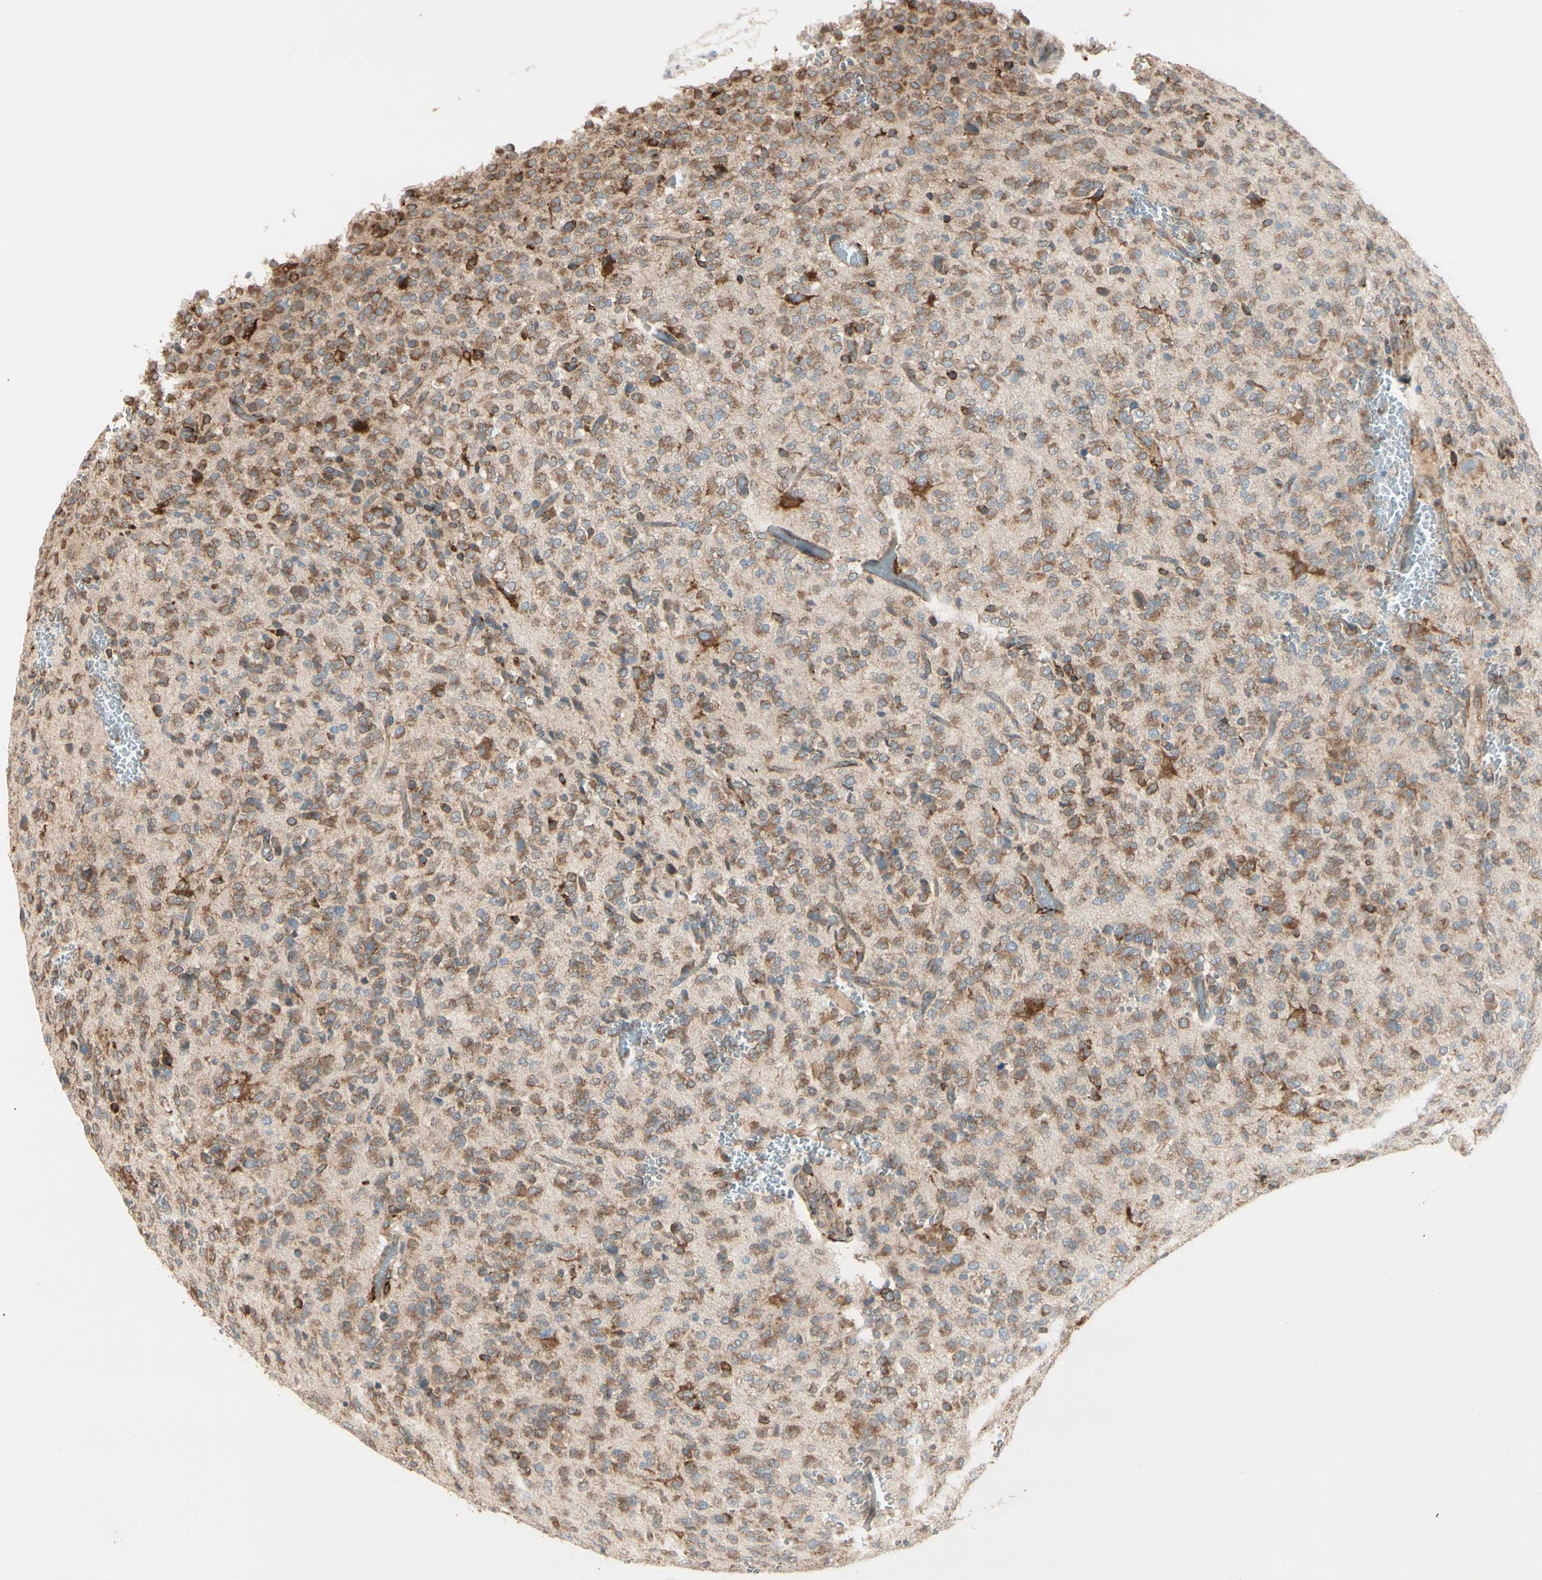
{"staining": {"intensity": "moderate", "quantity": ">75%", "location": "cytoplasmic/membranous"}, "tissue": "glioma", "cell_type": "Tumor cells", "image_type": "cancer", "snomed": [{"axis": "morphology", "description": "Glioma, malignant, Low grade"}, {"axis": "topography", "description": "Brain"}], "caption": "DAB (3,3'-diaminobenzidine) immunohistochemical staining of human low-grade glioma (malignant) exhibits moderate cytoplasmic/membranous protein positivity in approximately >75% of tumor cells. (brown staining indicates protein expression, while blue staining denotes nuclei).", "gene": "RRBP1", "patient": {"sex": "male", "age": 38}}